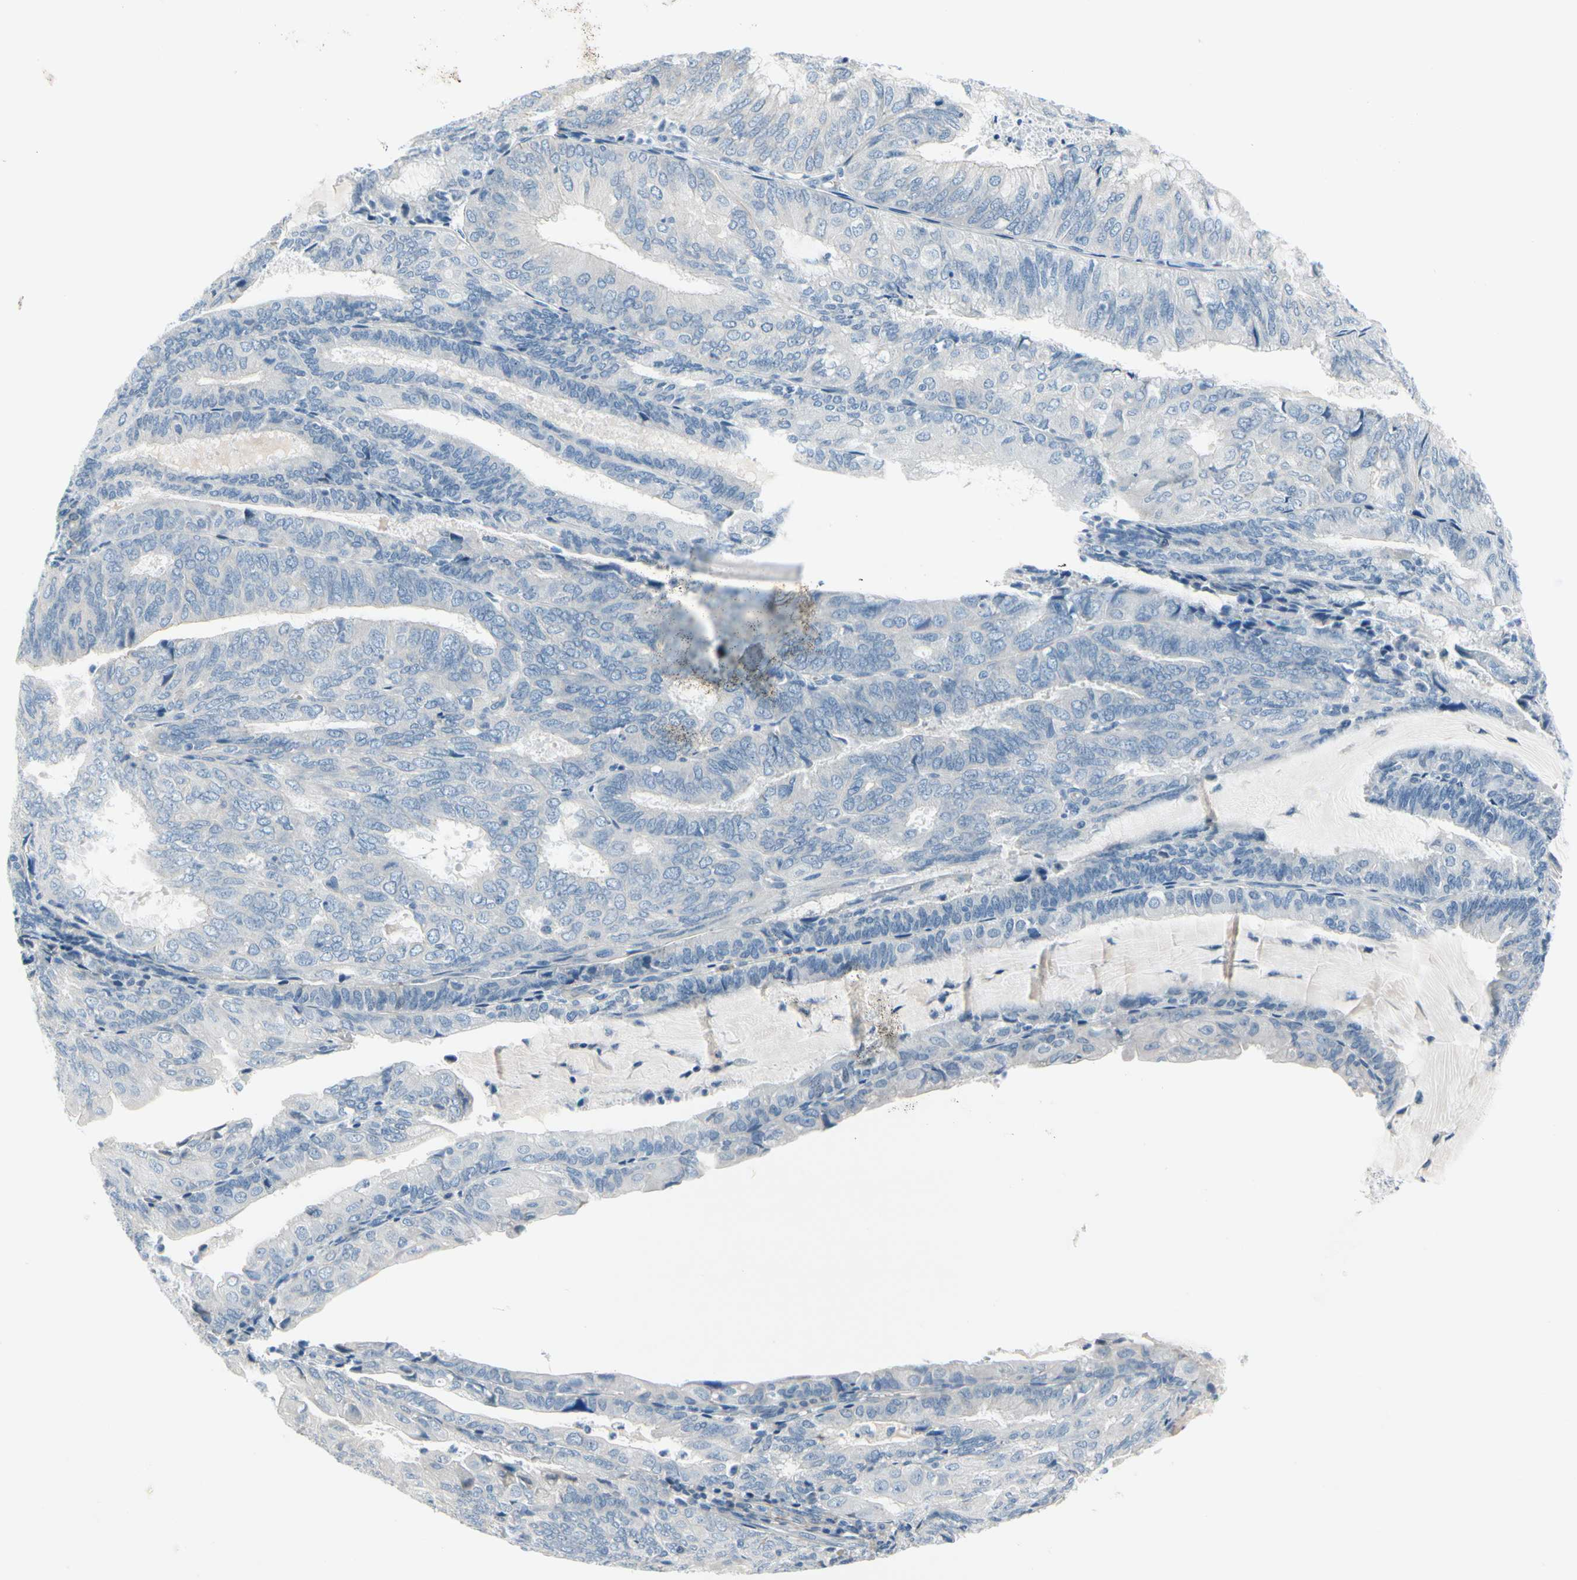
{"staining": {"intensity": "negative", "quantity": "none", "location": "none"}, "tissue": "endometrial cancer", "cell_type": "Tumor cells", "image_type": "cancer", "snomed": [{"axis": "morphology", "description": "Adenocarcinoma, NOS"}, {"axis": "topography", "description": "Endometrium"}], "caption": "DAB immunohistochemical staining of human adenocarcinoma (endometrial) reveals no significant positivity in tumor cells.", "gene": "FCER2", "patient": {"sex": "female", "age": 81}}